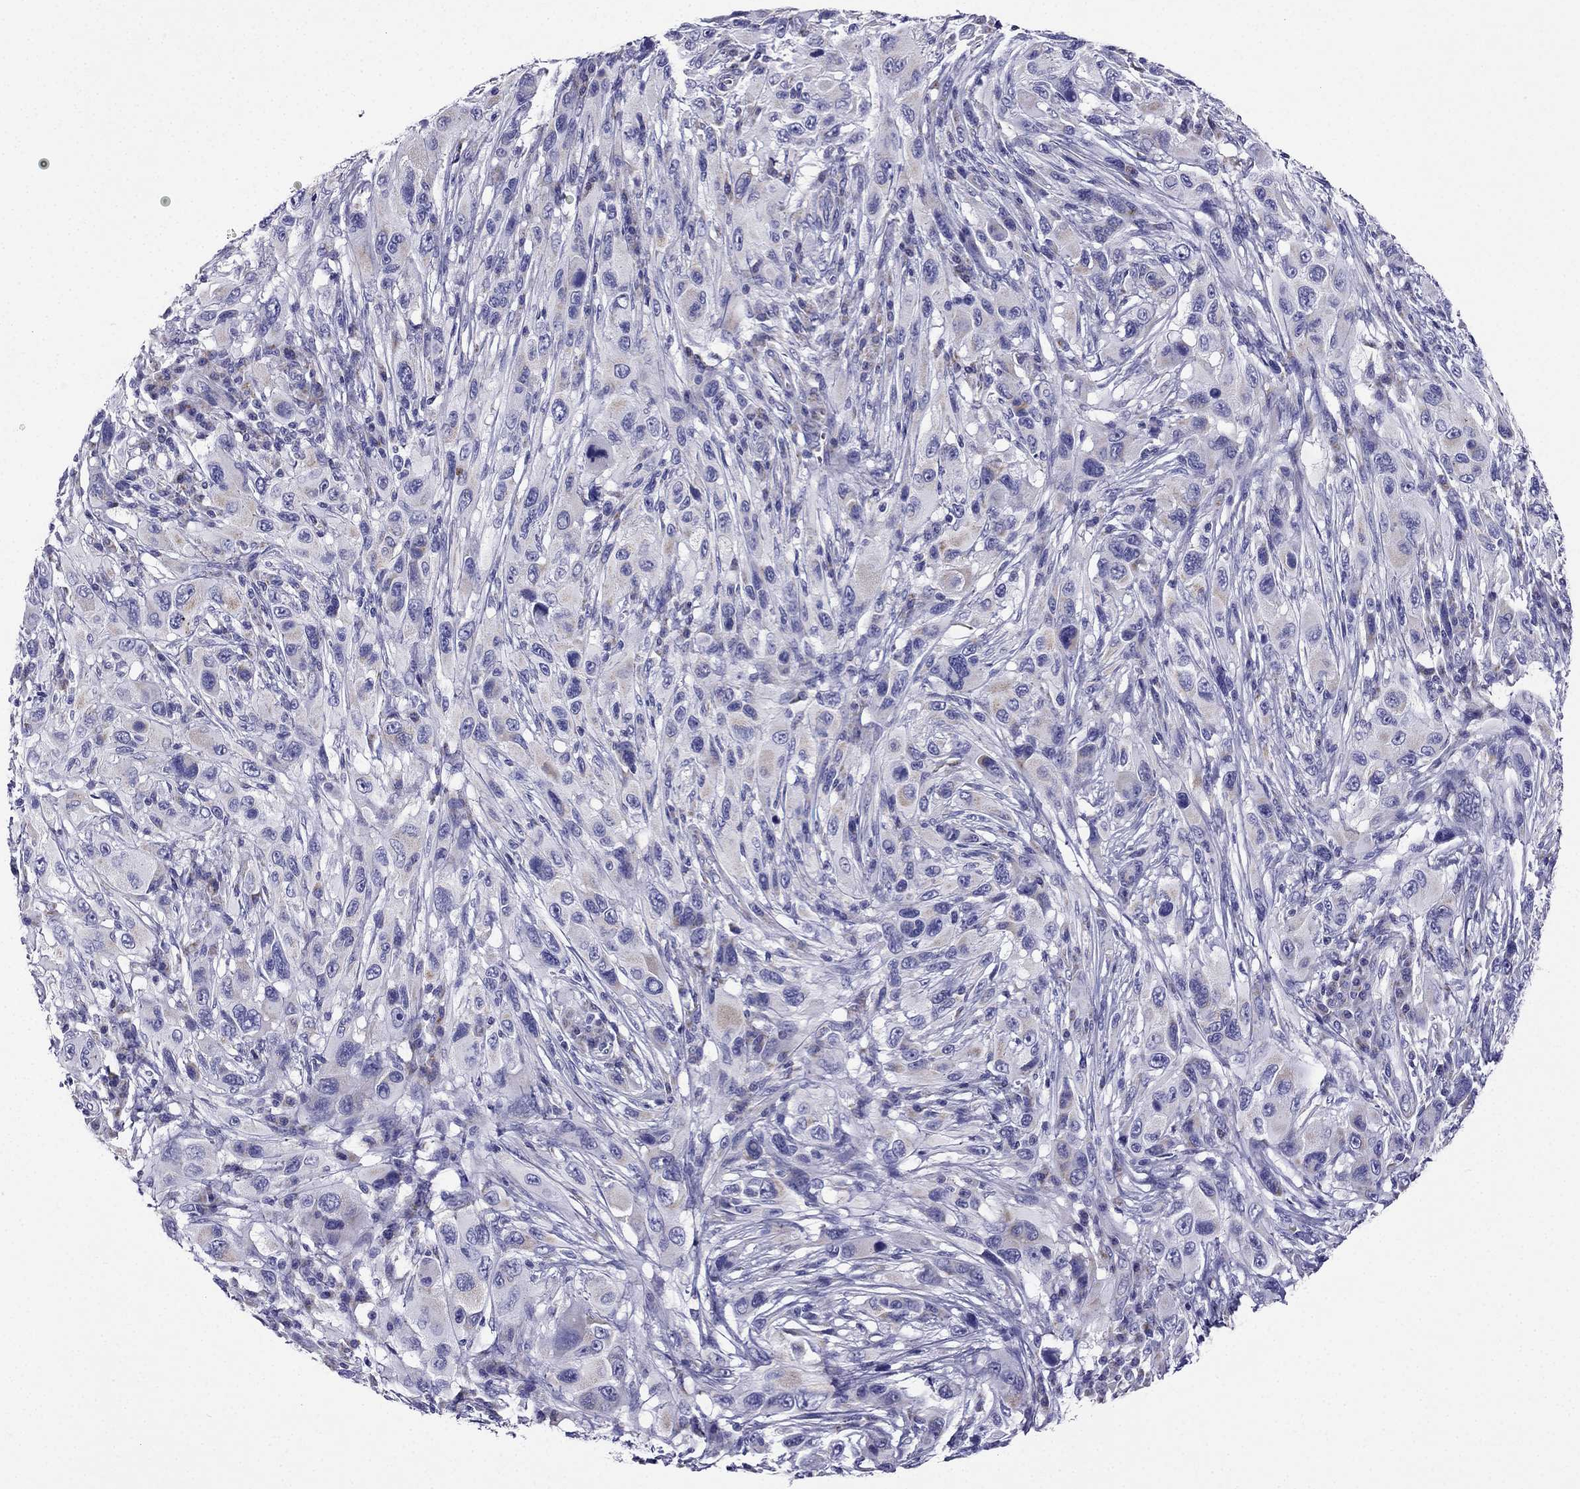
{"staining": {"intensity": "weak", "quantity": "<25%", "location": "cytoplasmic/membranous"}, "tissue": "melanoma", "cell_type": "Tumor cells", "image_type": "cancer", "snomed": [{"axis": "morphology", "description": "Malignant melanoma, NOS"}, {"axis": "topography", "description": "Skin"}], "caption": "Immunohistochemistry (IHC) histopathology image of neoplastic tissue: melanoma stained with DAB reveals no significant protein staining in tumor cells. (DAB (3,3'-diaminobenzidine) IHC visualized using brightfield microscopy, high magnification).", "gene": "KIF5A", "patient": {"sex": "male", "age": 53}}